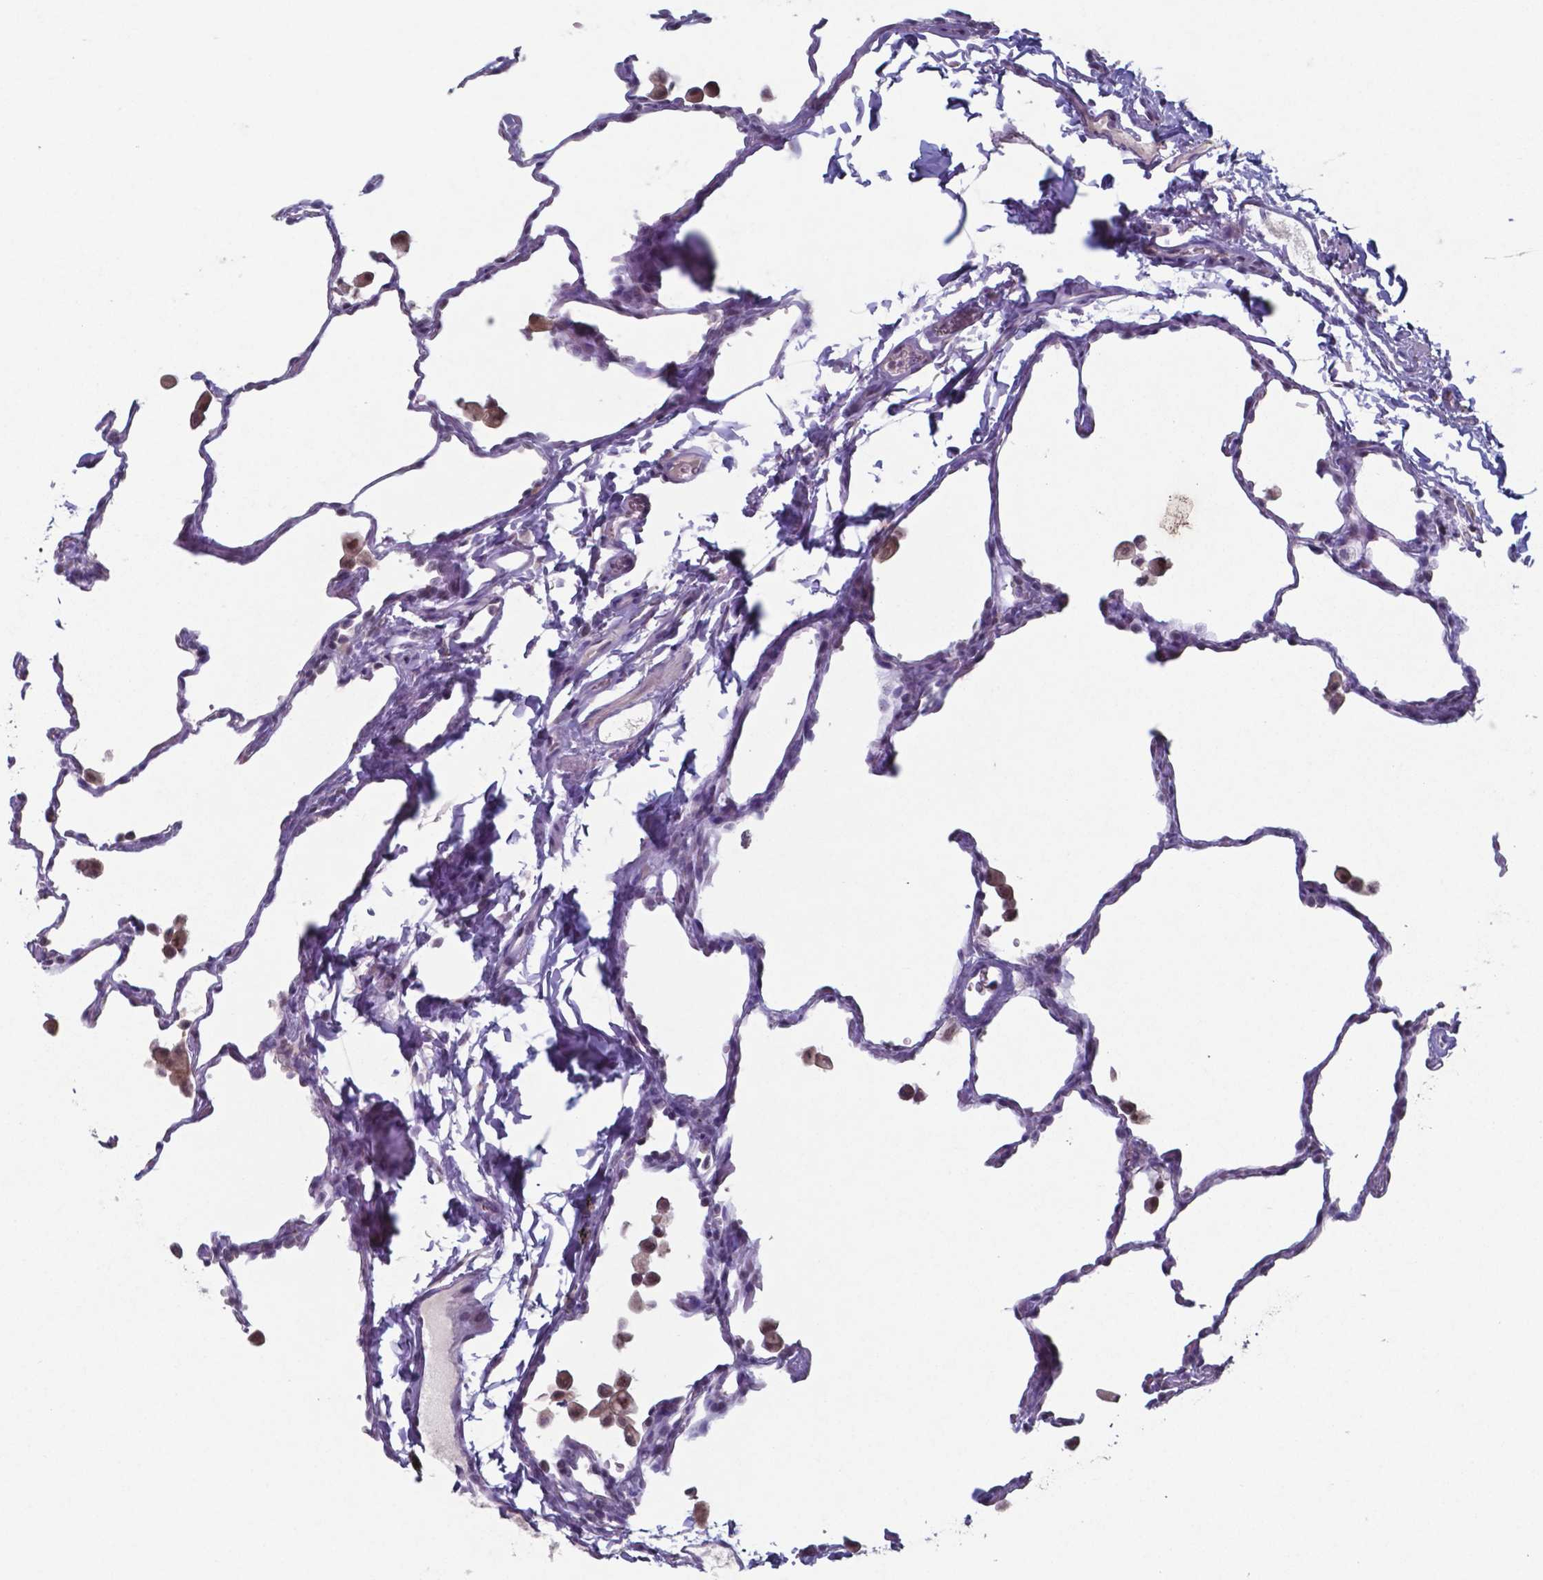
{"staining": {"intensity": "negative", "quantity": "none", "location": "none"}, "tissue": "lung", "cell_type": "Alveolar cells", "image_type": "normal", "snomed": [{"axis": "morphology", "description": "Normal tissue, NOS"}, {"axis": "topography", "description": "Lung"}], "caption": "Immunohistochemical staining of normal lung shows no significant expression in alveolar cells. (Immunohistochemistry, brightfield microscopy, high magnification).", "gene": "TDP2", "patient": {"sex": "female", "age": 47}}